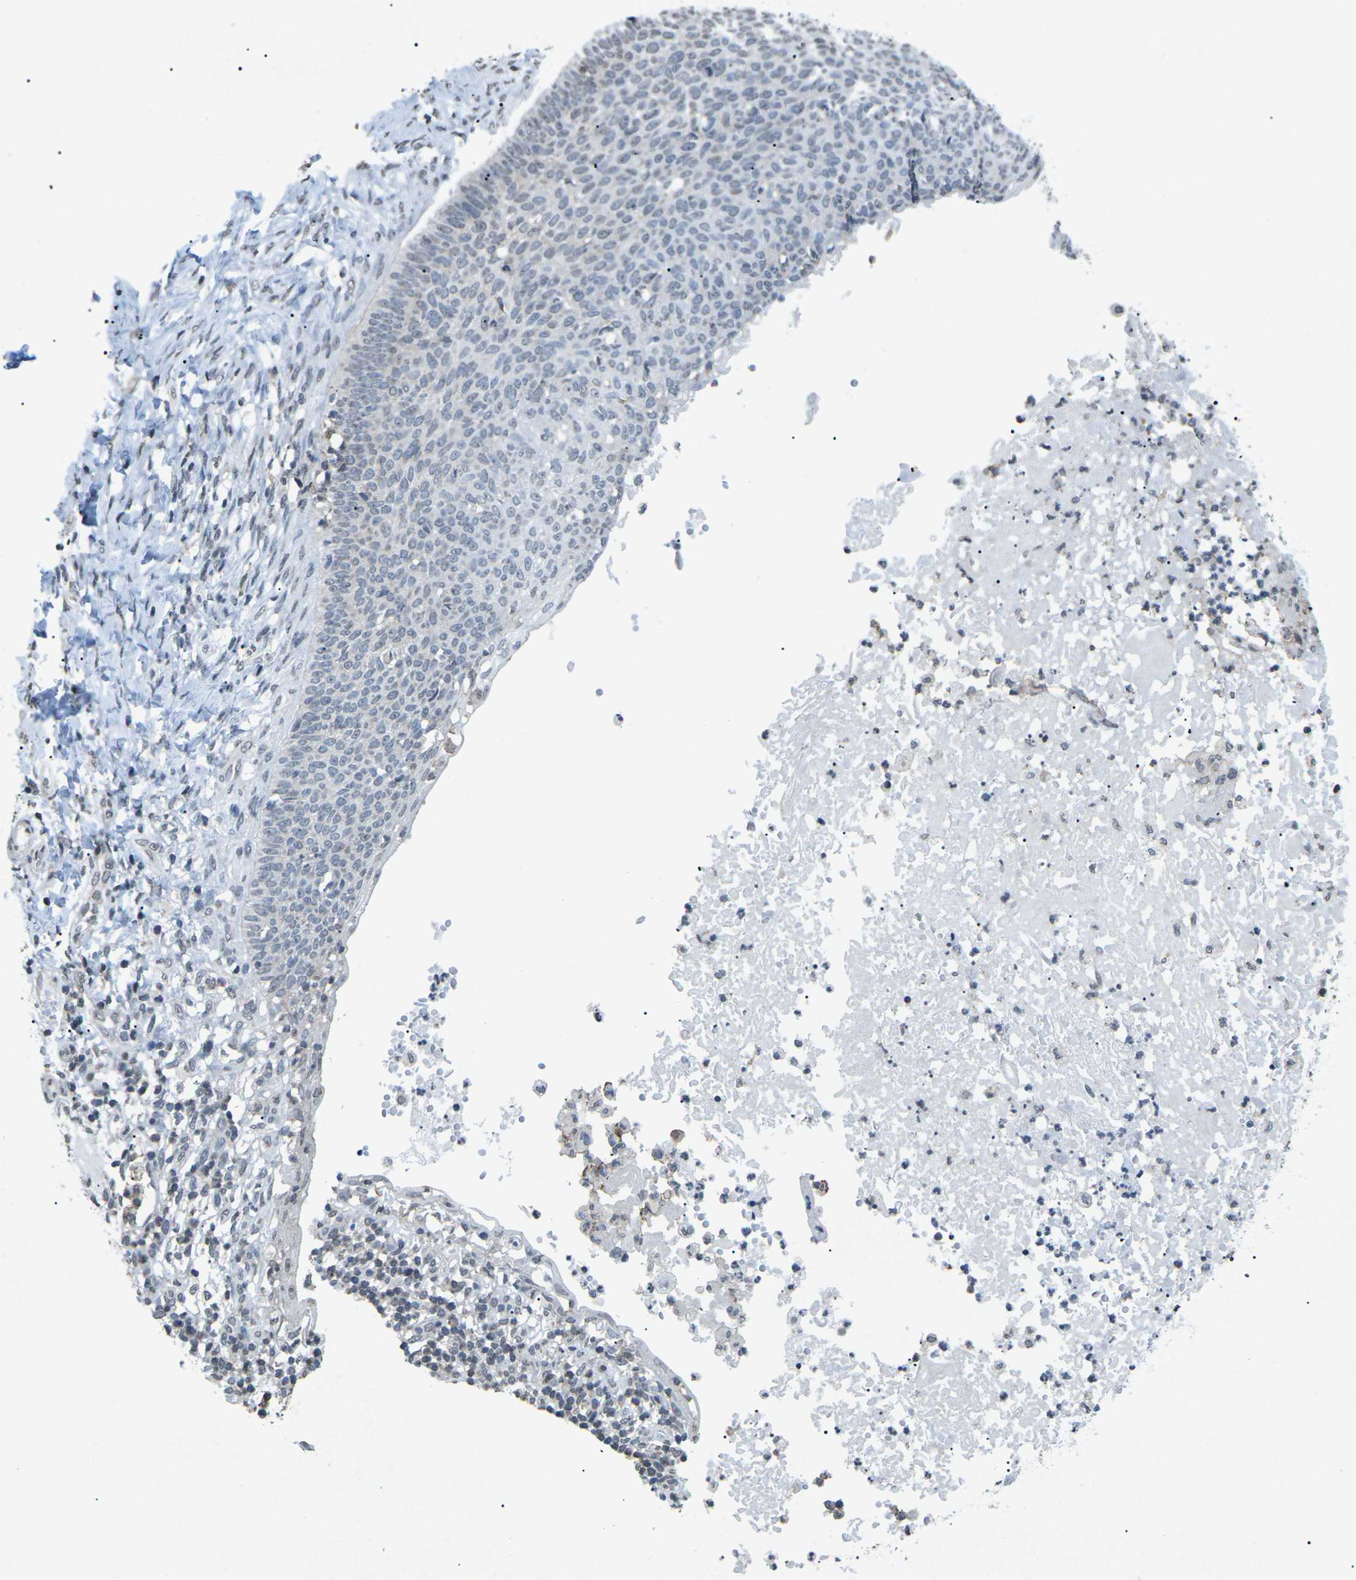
{"staining": {"intensity": "negative", "quantity": "none", "location": "none"}, "tissue": "skin cancer", "cell_type": "Tumor cells", "image_type": "cancer", "snomed": [{"axis": "morphology", "description": "Normal tissue, NOS"}, {"axis": "morphology", "description": "Basal cell carcinoma"}, {"axis": "topography", "description": "Skin"}], "caption": "A high-resolution image shows IHC staining of skin cancer, which exhibits no significant expression in tumor cells. Brightfield microscopy of immunohistochemistry stained with DAB (3,3'-diaminobenzidine) (brown) and hematoxylin (blue), captured at high magnification.", "gene": "TFR2", "patient": {"sex": "male", "age": 87}}